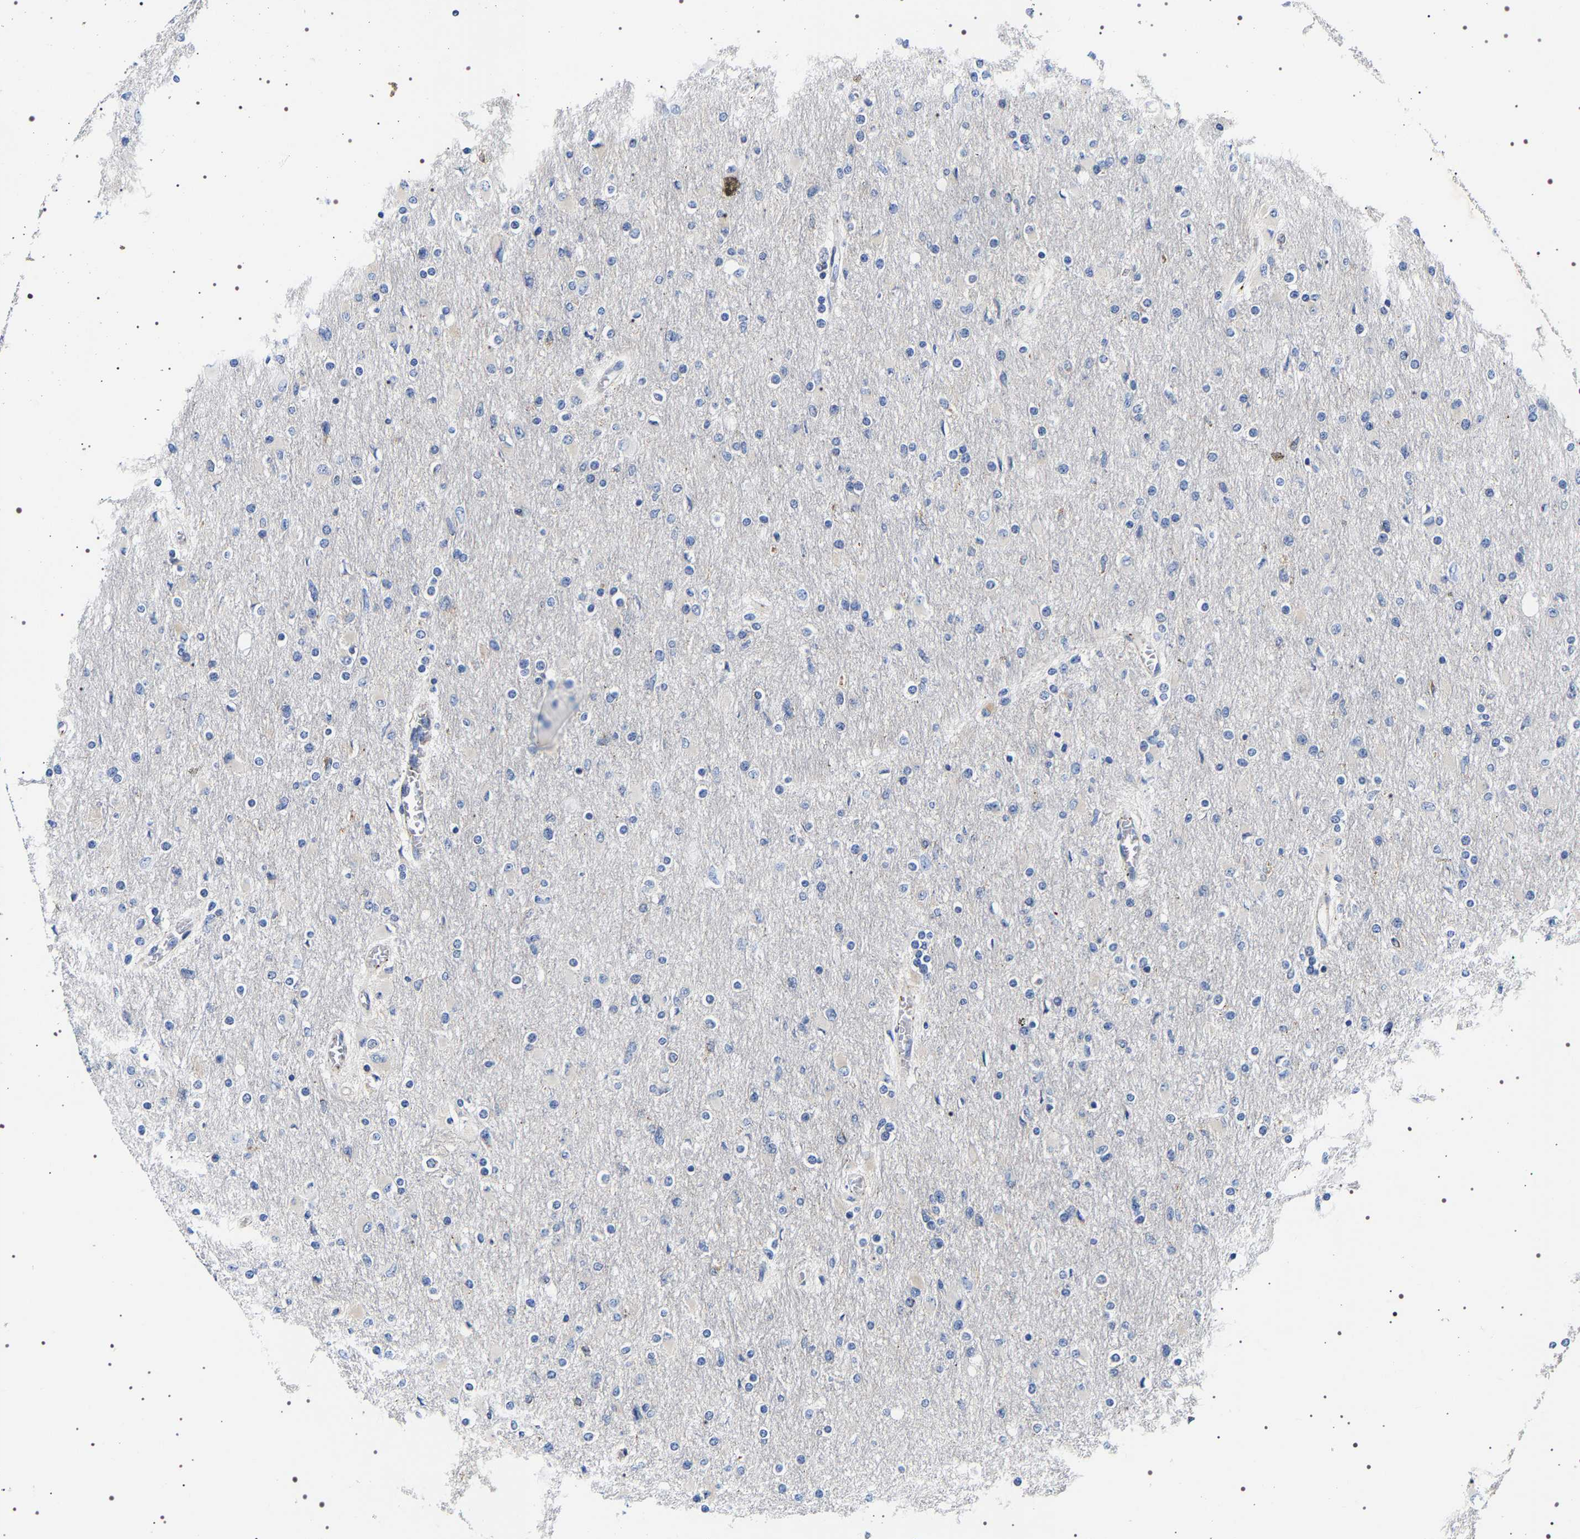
{"staining": {"intensity": "negative", "quantity": "none", "location": "none"}, "tissue": "glioma", "cell_type": "Tumor cells", "image_type": "cancer", "snomed": [{"axis": "morphology", "description": "Glioma, malignant, High grade"}, {"axis": "topography", "description": "Cerebral cortex"}], "caption": "Glioma was stained to show a protein in brown. There is no significant staining in tumor cells.", "gene": "SQLE", "patient": {"sex": "female", "age": 36}}